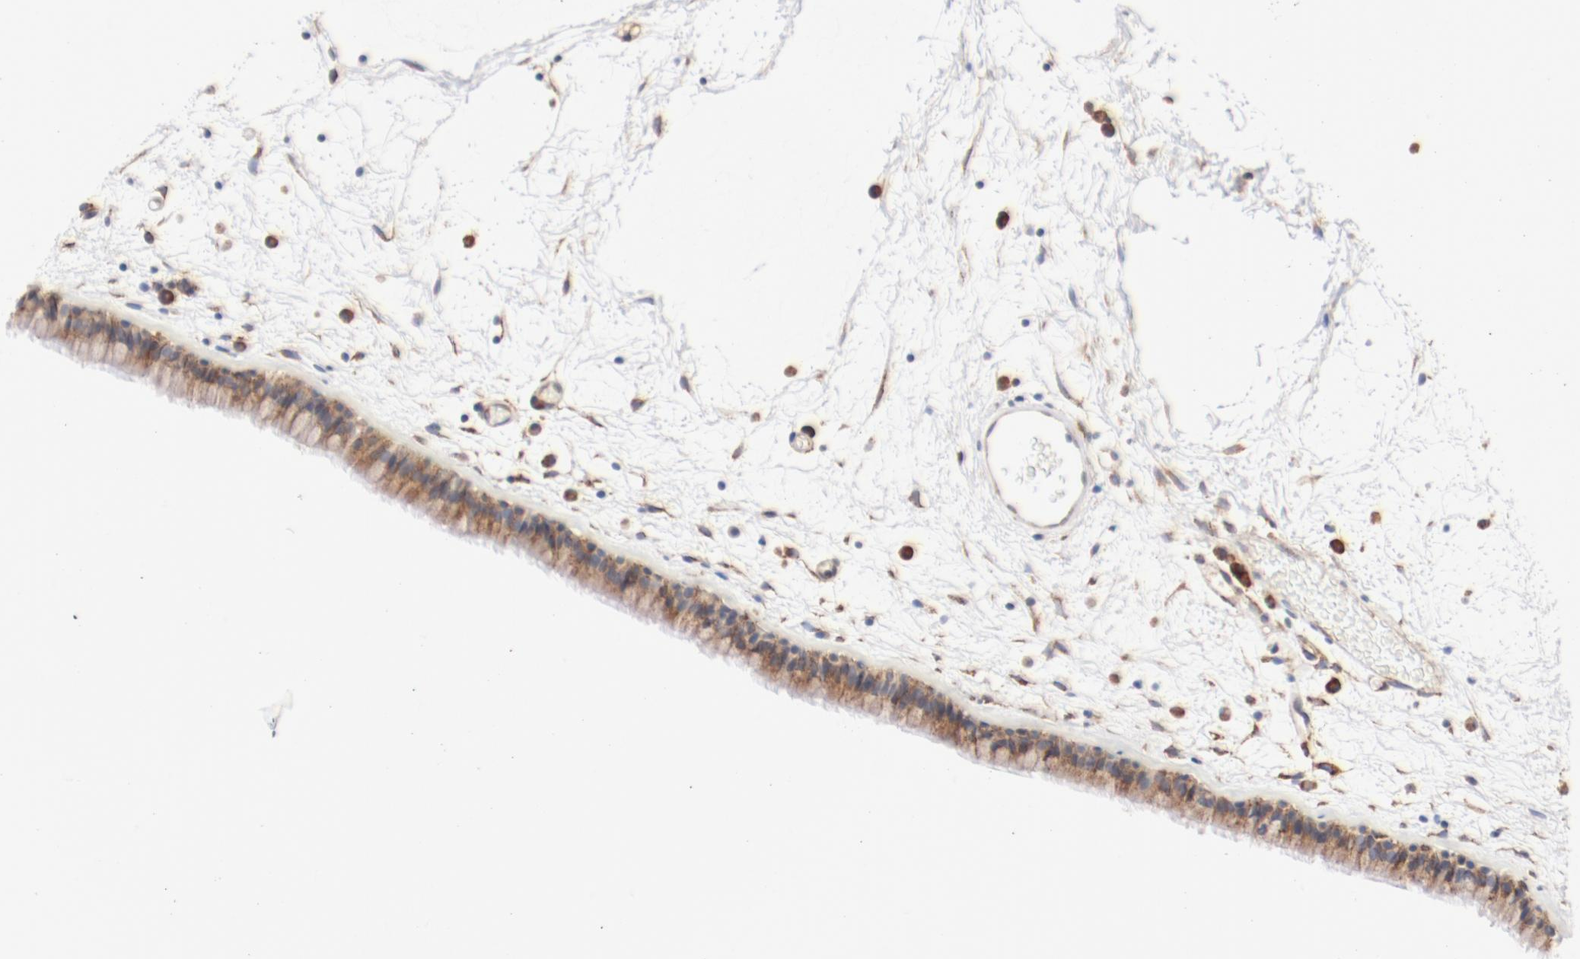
{"staining": {"intensity": "moderate", "quantity": ">75%", "location": "cytoplasmic/membranous"}, "tissue": "nasopharynx", "cell_type": "Respiratory epithelial cells", "image_type": "normal", "snomed": [{"axis": "morphology", "description": "Normal tissue, NOS"}, {"axis": "morphology", "description": "Inflammation, NOS"}, {"axis": "topography", "description": "Nasopharynx"}], "caption": "A histopathology image showing moderate cytoplasmic/membranous staining in approximately >75% of respiratory epithelial cells in normal nasopharynx, as visualized by brown immunohistochemical staining.", "gene": "PDPK1", "patient": {"sex": "male", "age": 48}}